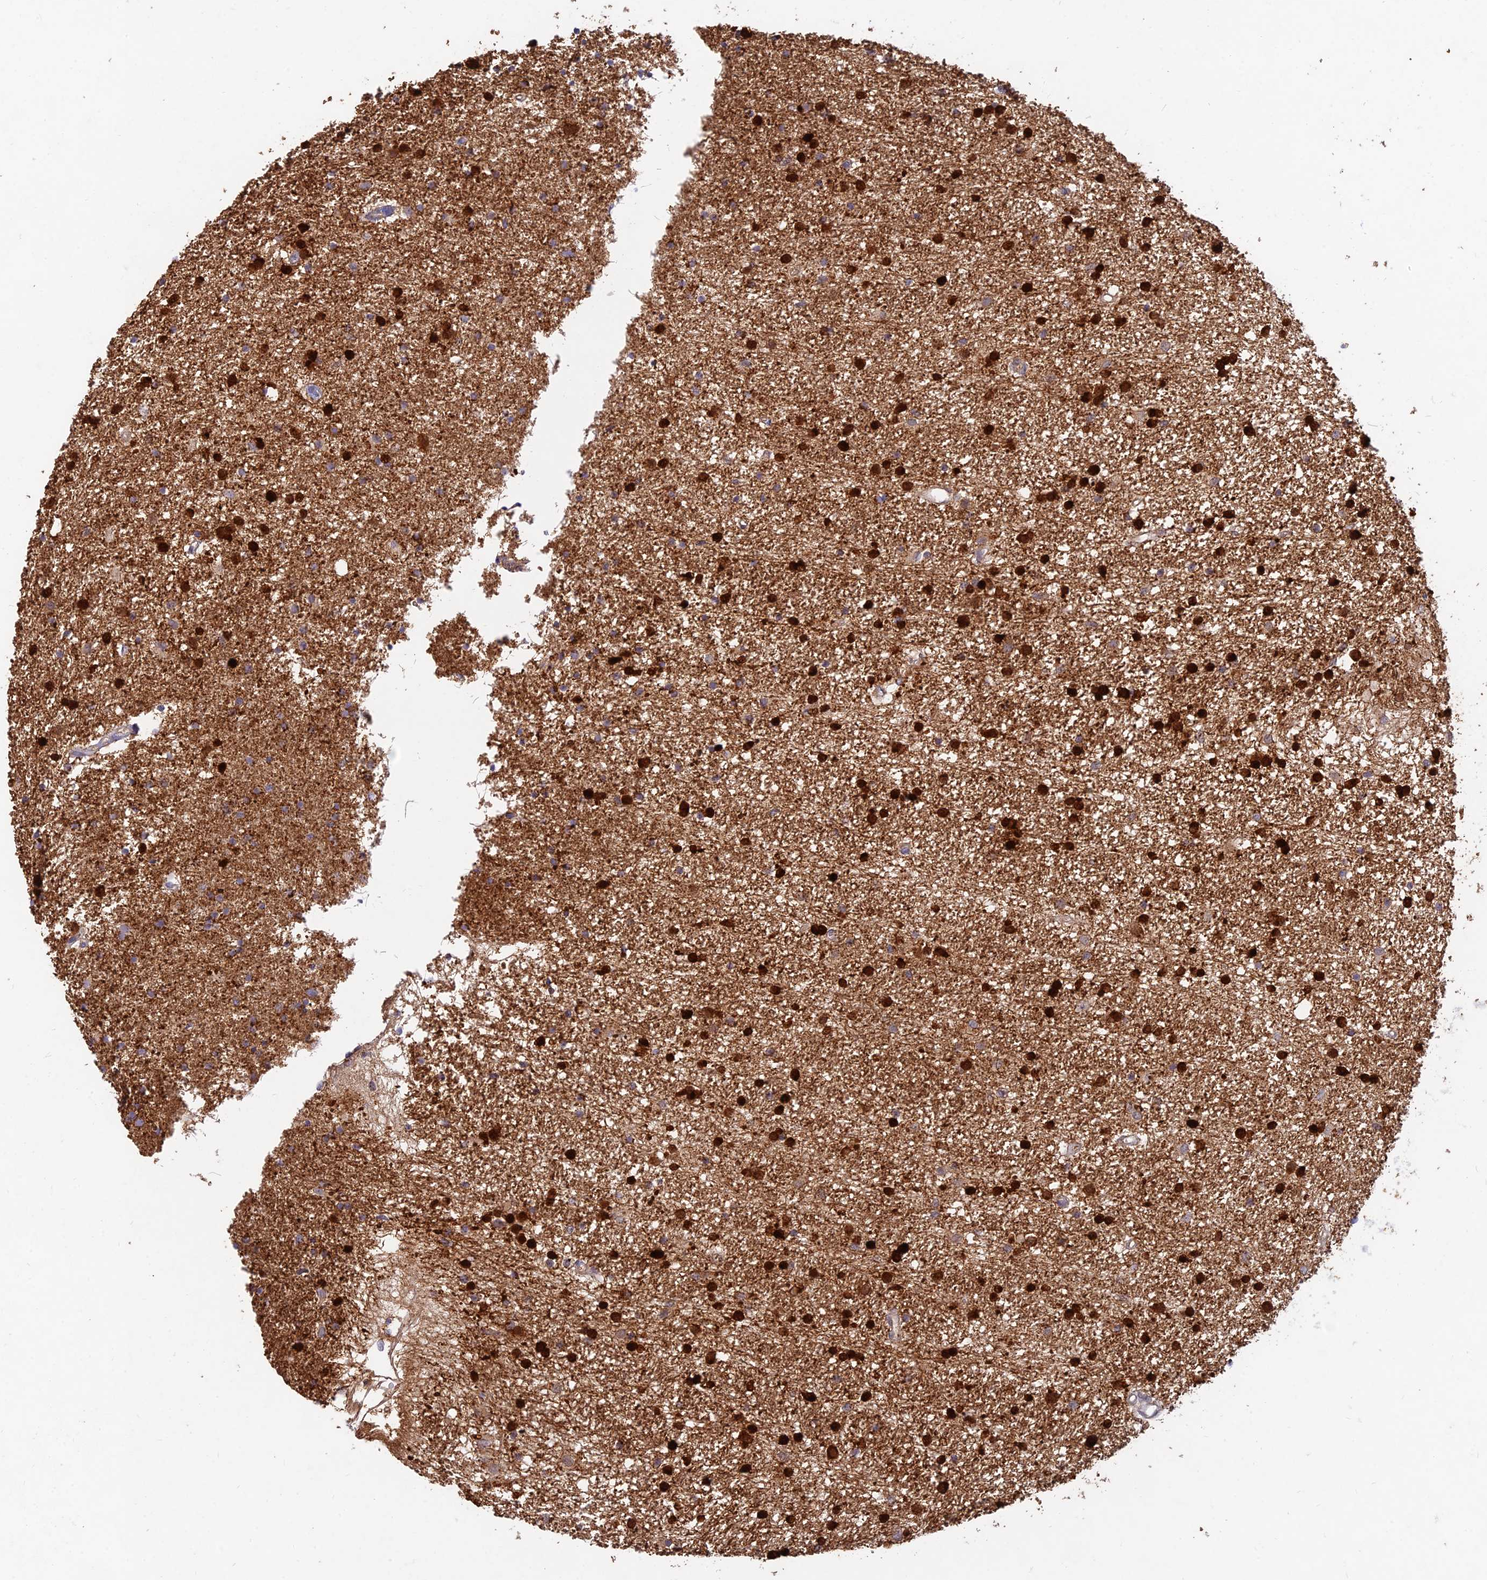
{"staining": {"intensity": "strong", "quantity": "25%-75%", "location": "cytoplasmic/membranous,nuclear"}, "tissue": "glioma", "cell_type": "Tumor cells", "image_type": "cancer", "snomed": [{"axis": "morphology", "description": "Glioma, malignant, High grade"}, {"axis": "topography", "description": "Brain"}], "caption": "Malignant high-grade glioma stained with a protein marker reveals strong staining in tumor cells.", "gene": "ACSM5", "patient": {"sex": "male", "age": 77}}